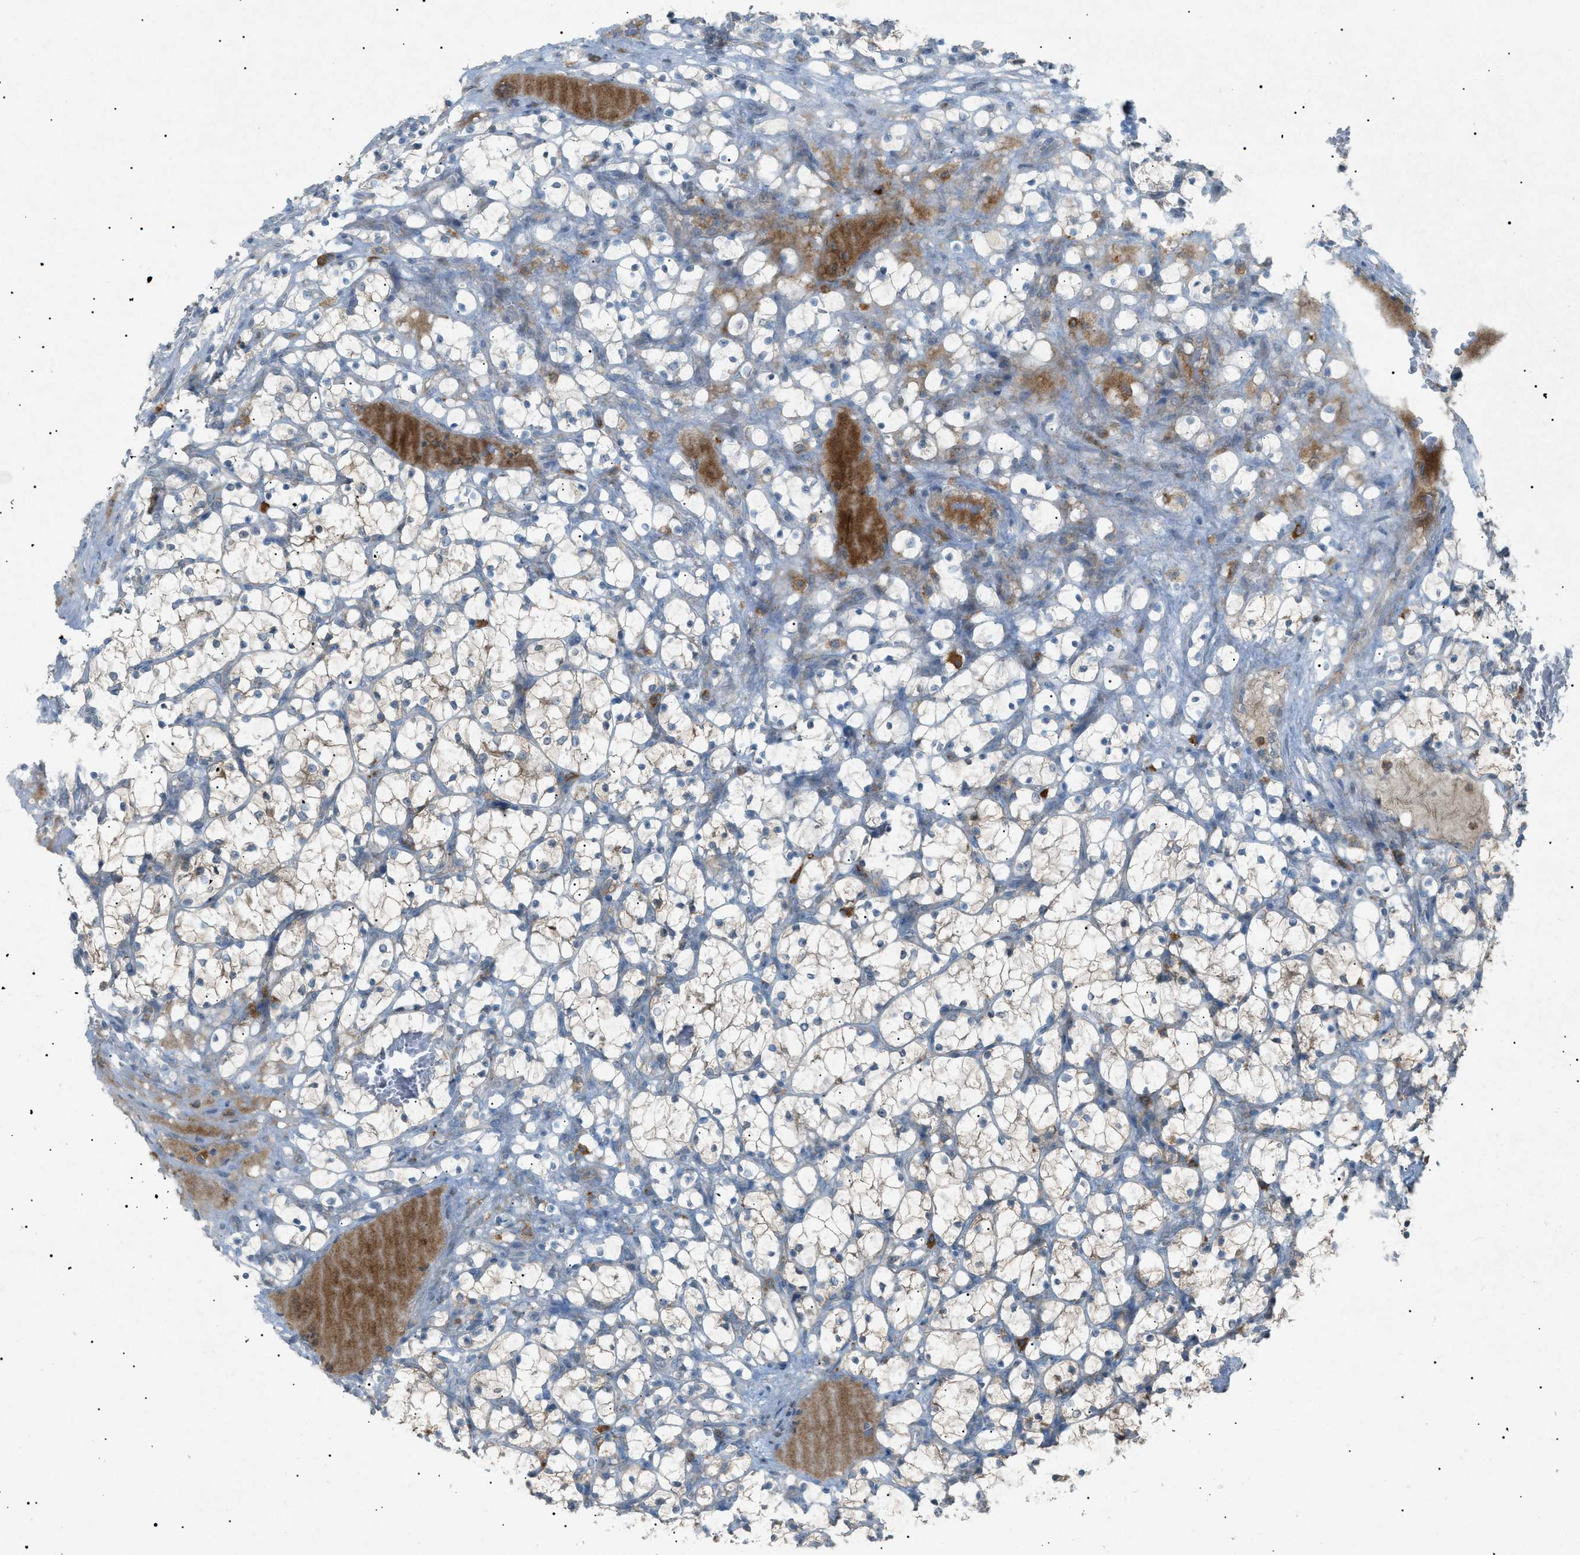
{"staining": {"intensity": "negative", "quantity": "none", "location": "none"}, "tissue": "renal cancer", "cell_type": "Tumor cells", "image_type": "cancer", "snomed": [{"axis": "morphology", "description": "Adenocarcinoma, NOS"}, {"axis": "topography", "description": "Kidney"}], "caption": "There is no significant staining in tumor cells of adenocarcinoma (renal).", "gene": "BTK", "patient": {"sex": "female", "age": 69}}